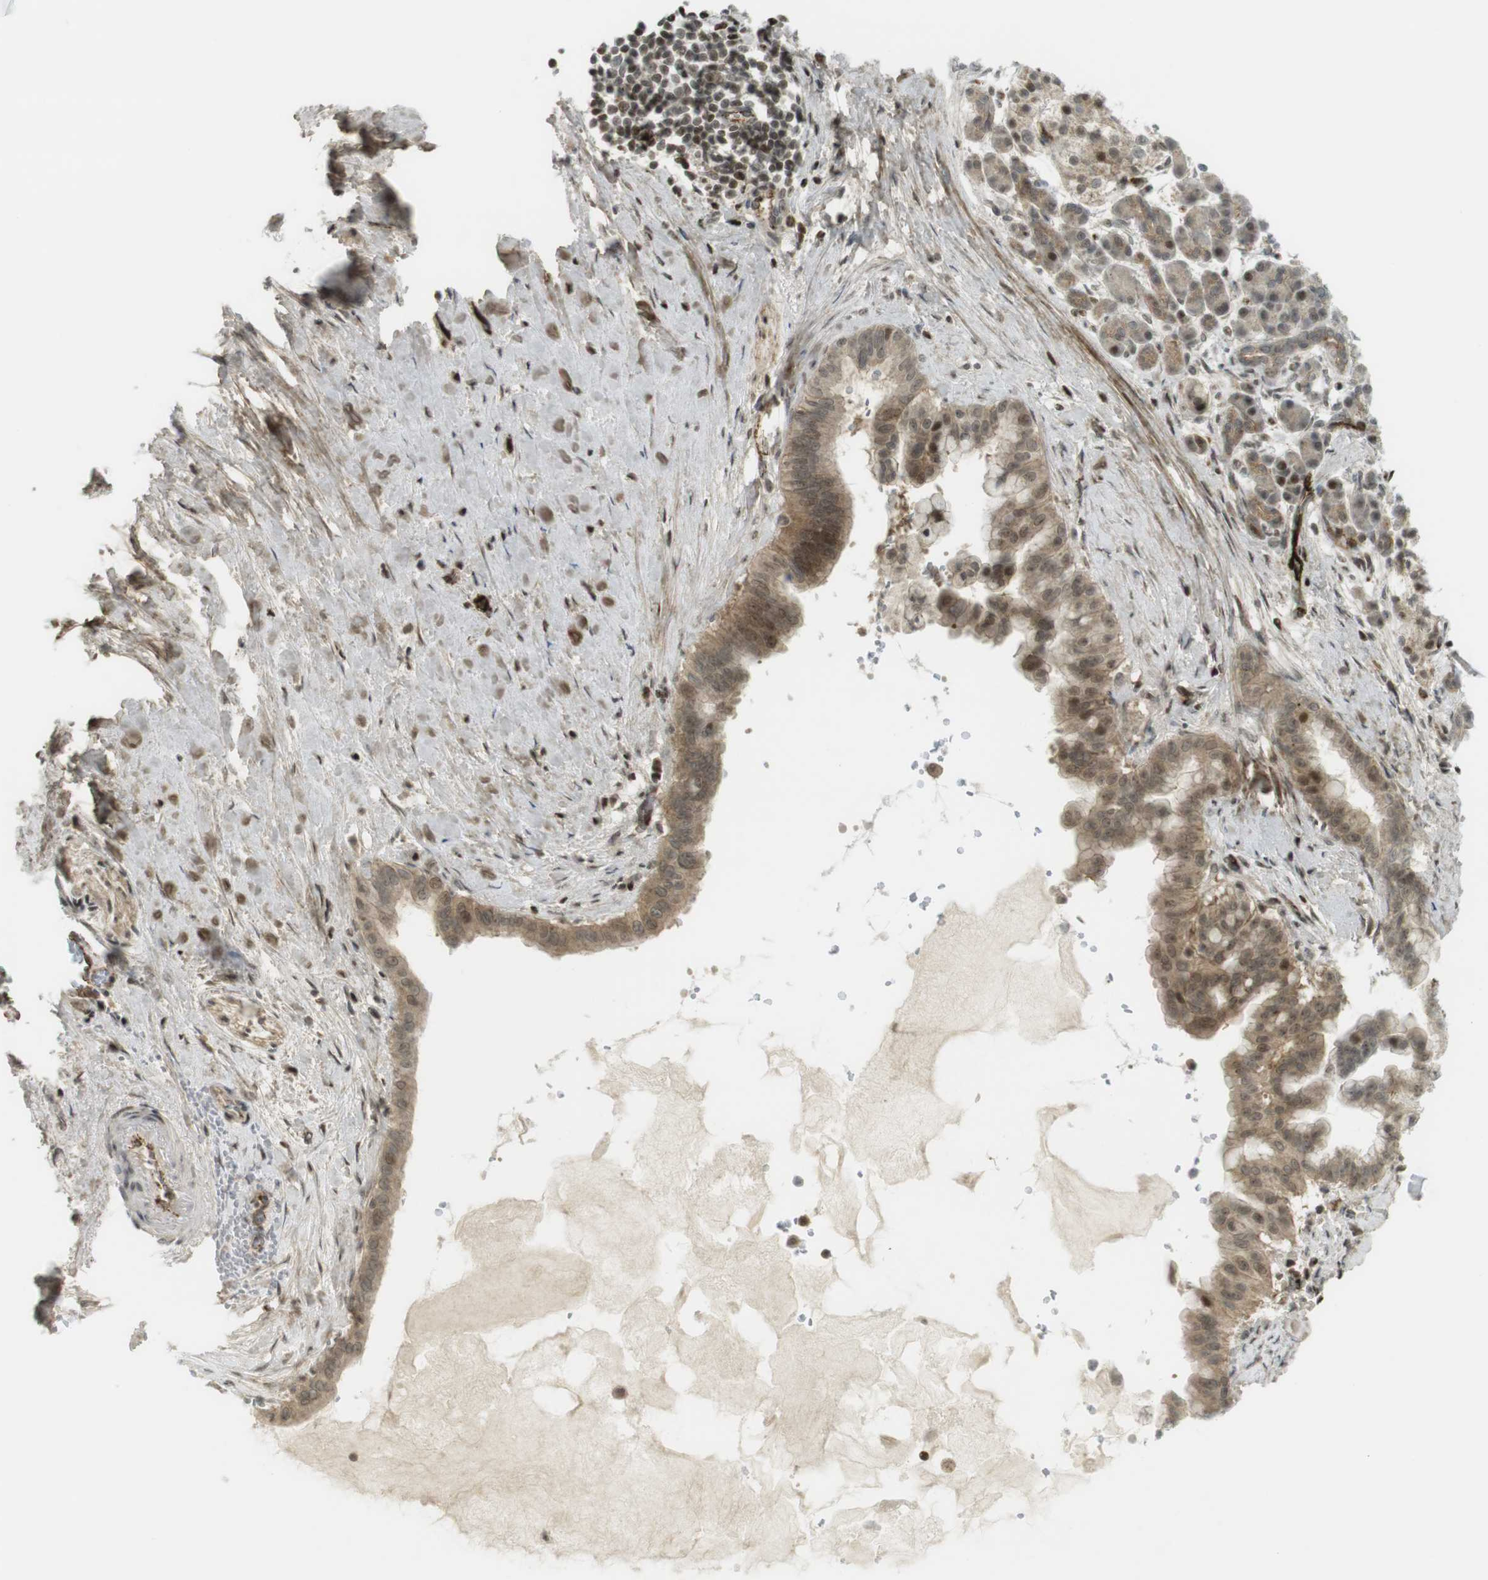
{"staining": {"intensity": "moderate", "quantity": ">75%", "location": "cytoplasmic/membranous,nuclear"}, "tissue": "pancreatic cancer", "cell_type": "Tumor cells", "image_type": "cancer", "snomed": [{"axis": "morphology", "description": "Adenocarcinoma, NOS"}, {"axis": "topography", "description": "Pancreas"}], "caption": "An image of adenocarcinoma (pancreatic) stained for a protein displays moderate cytoplasmic/membranous and nuclear brown staining in tumor cells. (Stains: DAB (3,3'-diaminobenzidine) in brown, nuclei in blue, Microscopy: brightfield microscopy at high magnification).", "gene": "PPP1R13B", "patient": {"sex": "male", "age": 55}}